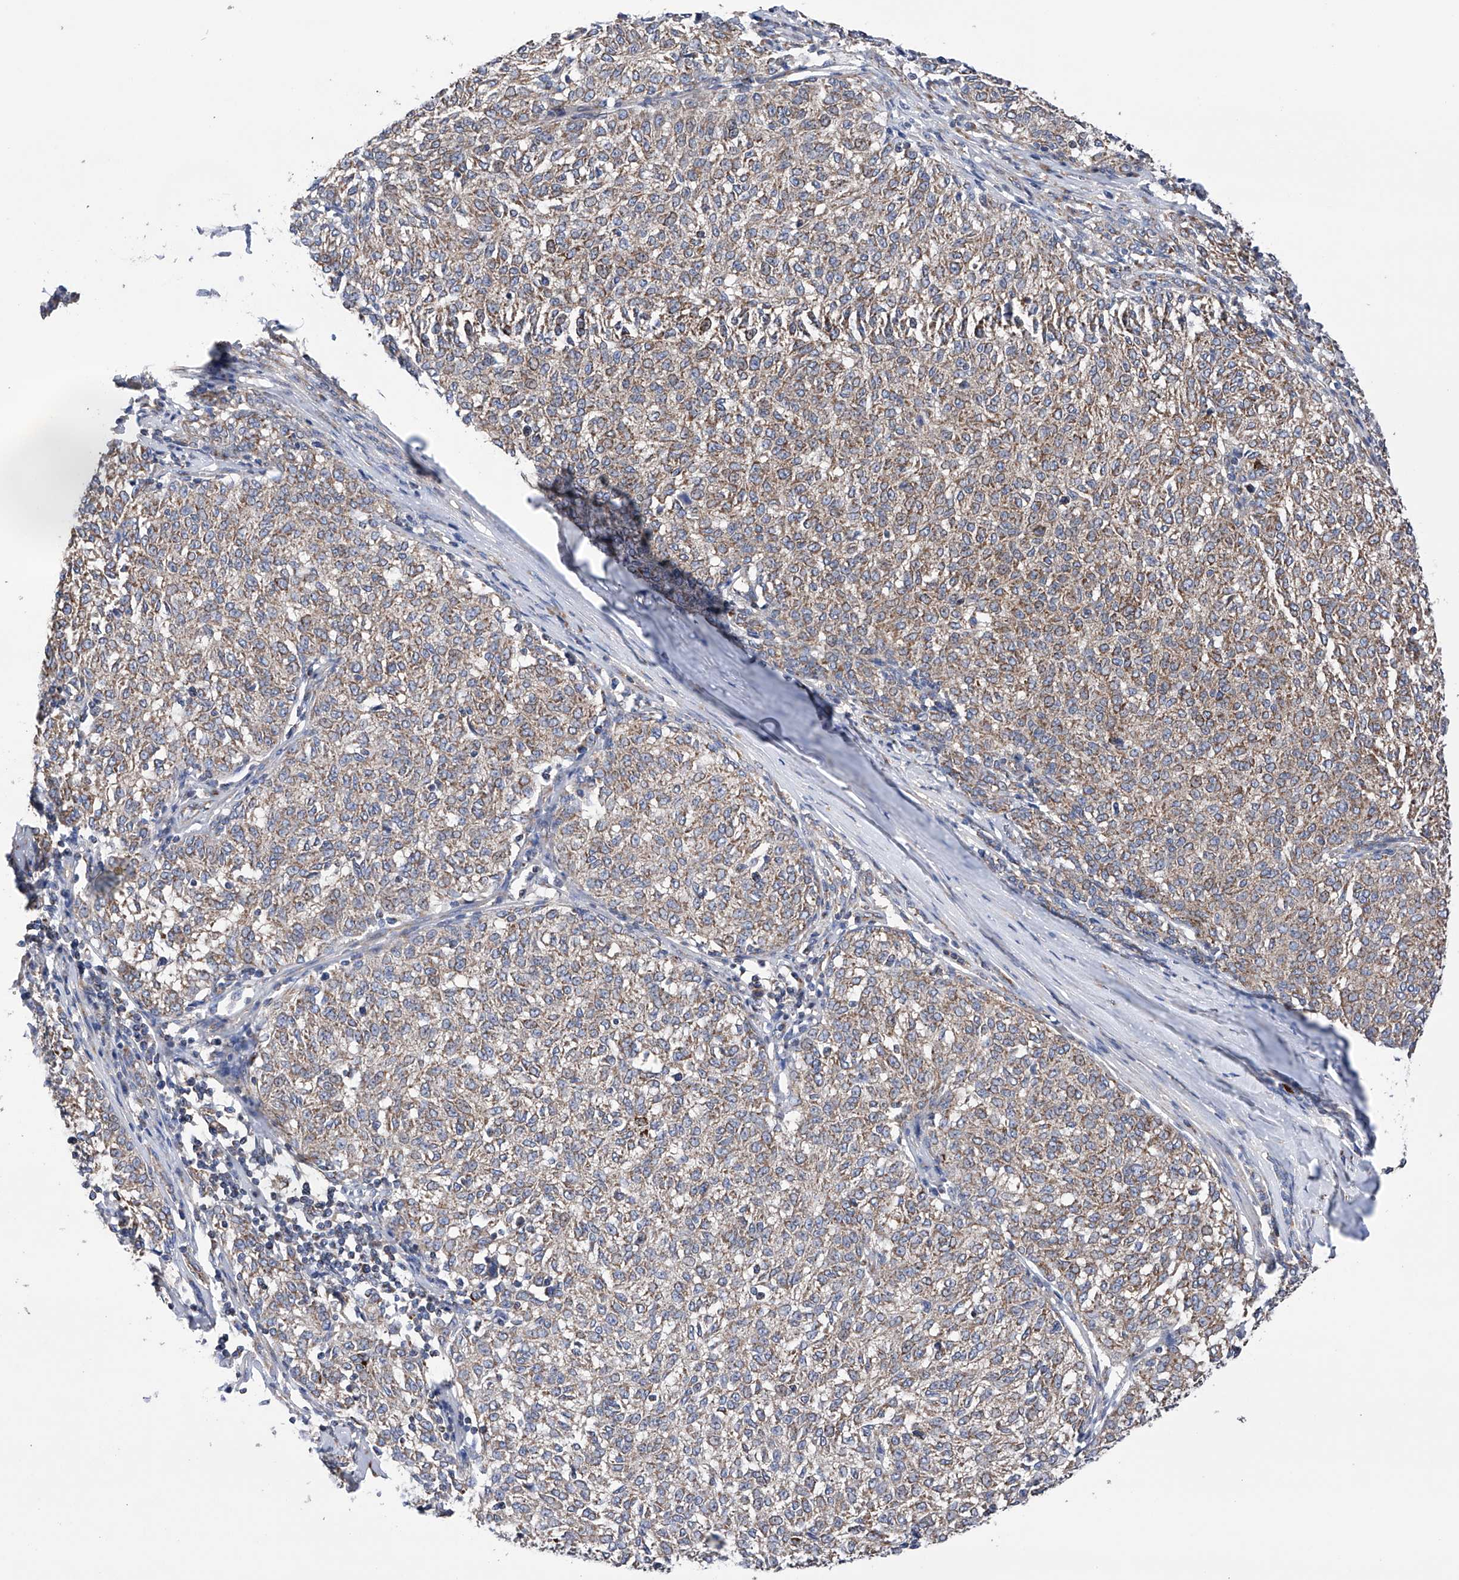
{"staining": {"intensity": "weak", "quantity": "25%-75%", "location": "cytoplasmic/membranous"}, "tissue": "melanoma", "cell_type": "Tumor cells", "image_type": "cancer", "snomed": [{"axis": "morphology", "description": "Malignant melanoma, NOS"}, {"axis": "topography", "description": "Skin"}], "caption": "Protein expression analysis of melanoma exhibits weak cytoplasmic/membranous staining in about 25%-75% of tumor cells.", "gene": "EFCAB2", "patient": {"sex": "female", "age": 72}}